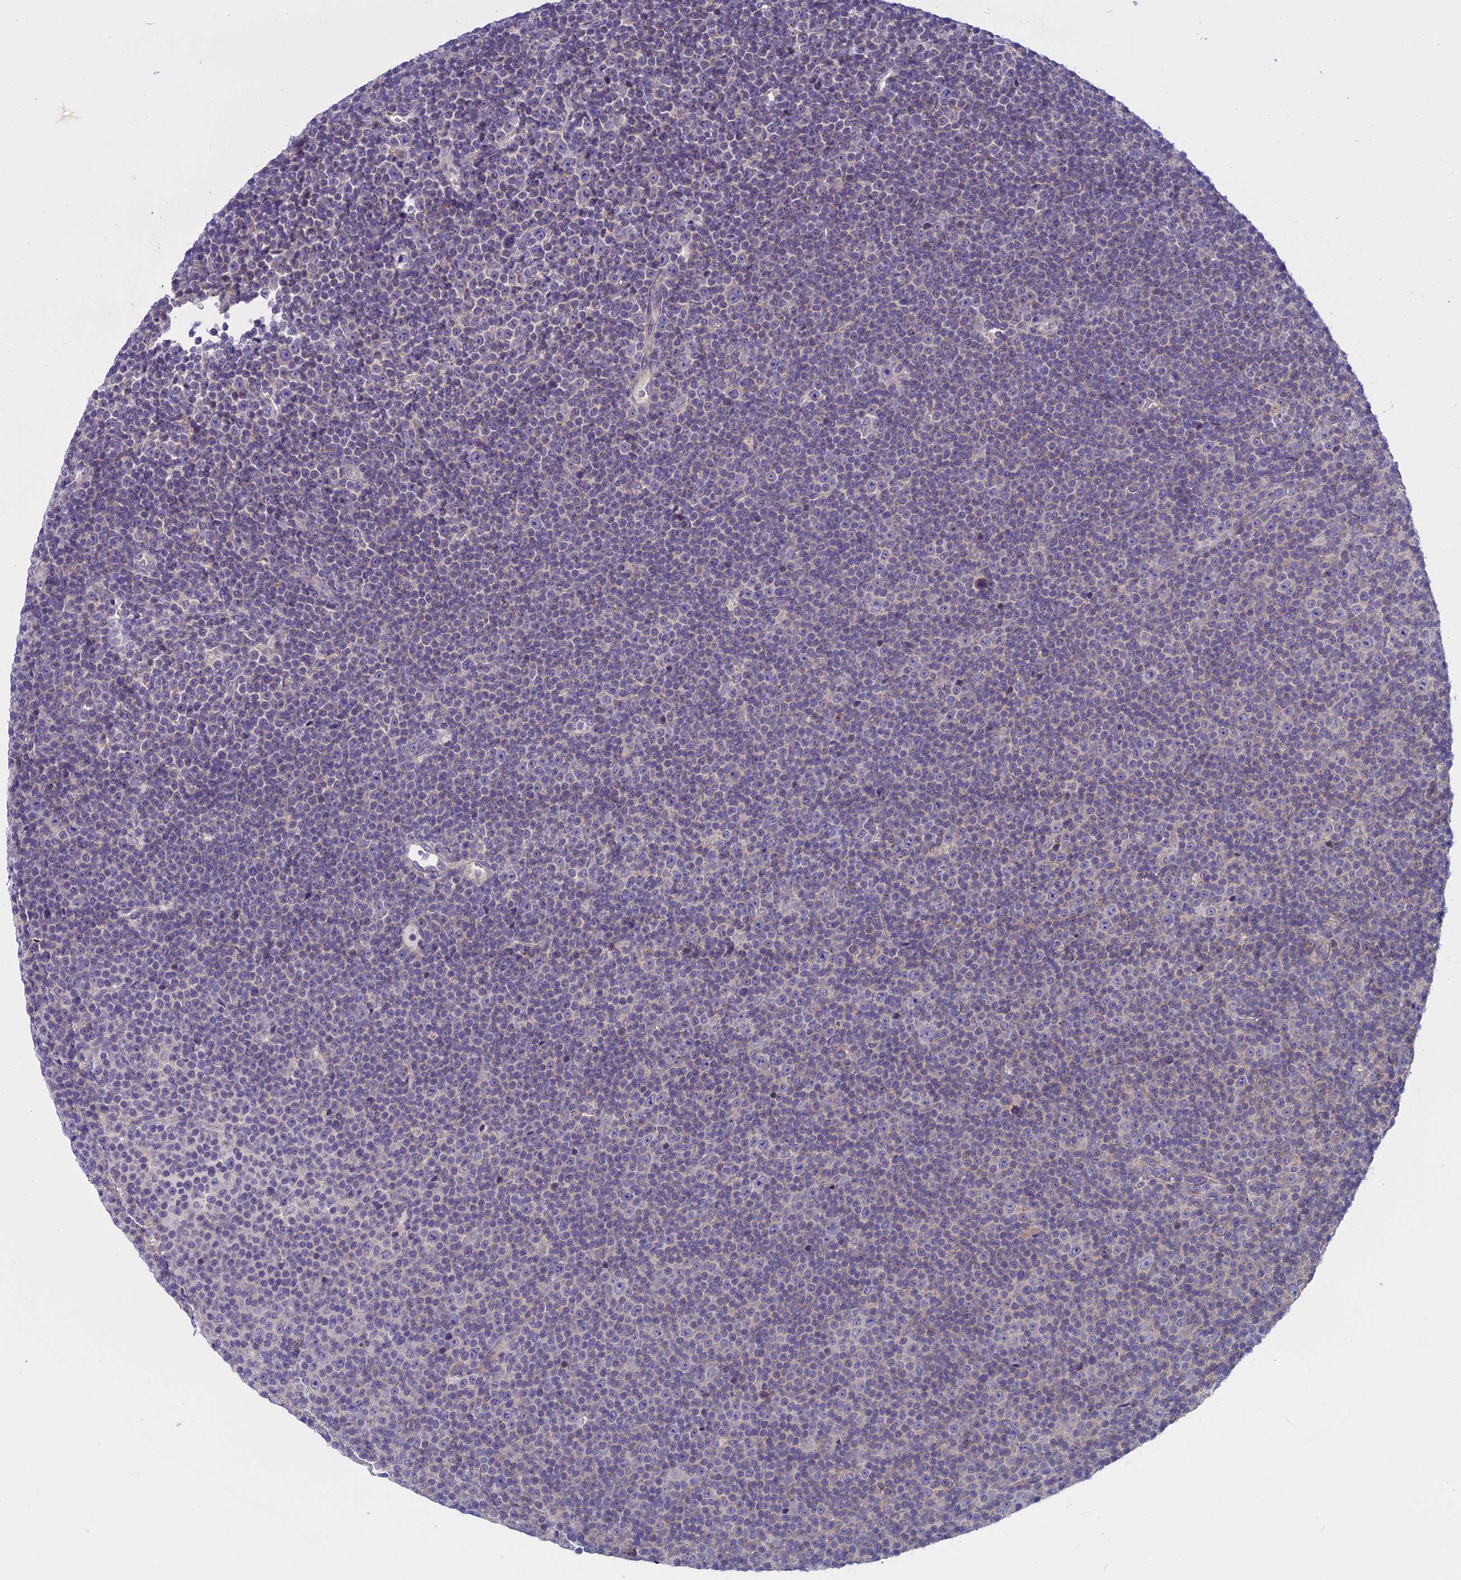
{"staining": {"intensity": "negative", "quantity": "none", "location": "none"}, "tissue": "lymphoma", "cell_type": "Tumor cells", "image_type": "cancer", "snomed": [{"axis": "morphology", "description": "Malignant lymphoma, non-Hodgkin's type, Low grade"}, {"axis": "topography", "description": "Lymph node"}], "caption": "An immunohistochemistry (IHC) photomicrograph of low-grade malignant lymphoma, non-Hodgkin's type is shown. There is no staining in tumor cells of low-grade malignant lymphoma, non-Hodgkin's type.", "gene": "DCTN5", "patient": {"sex": "female", "age": 67}}